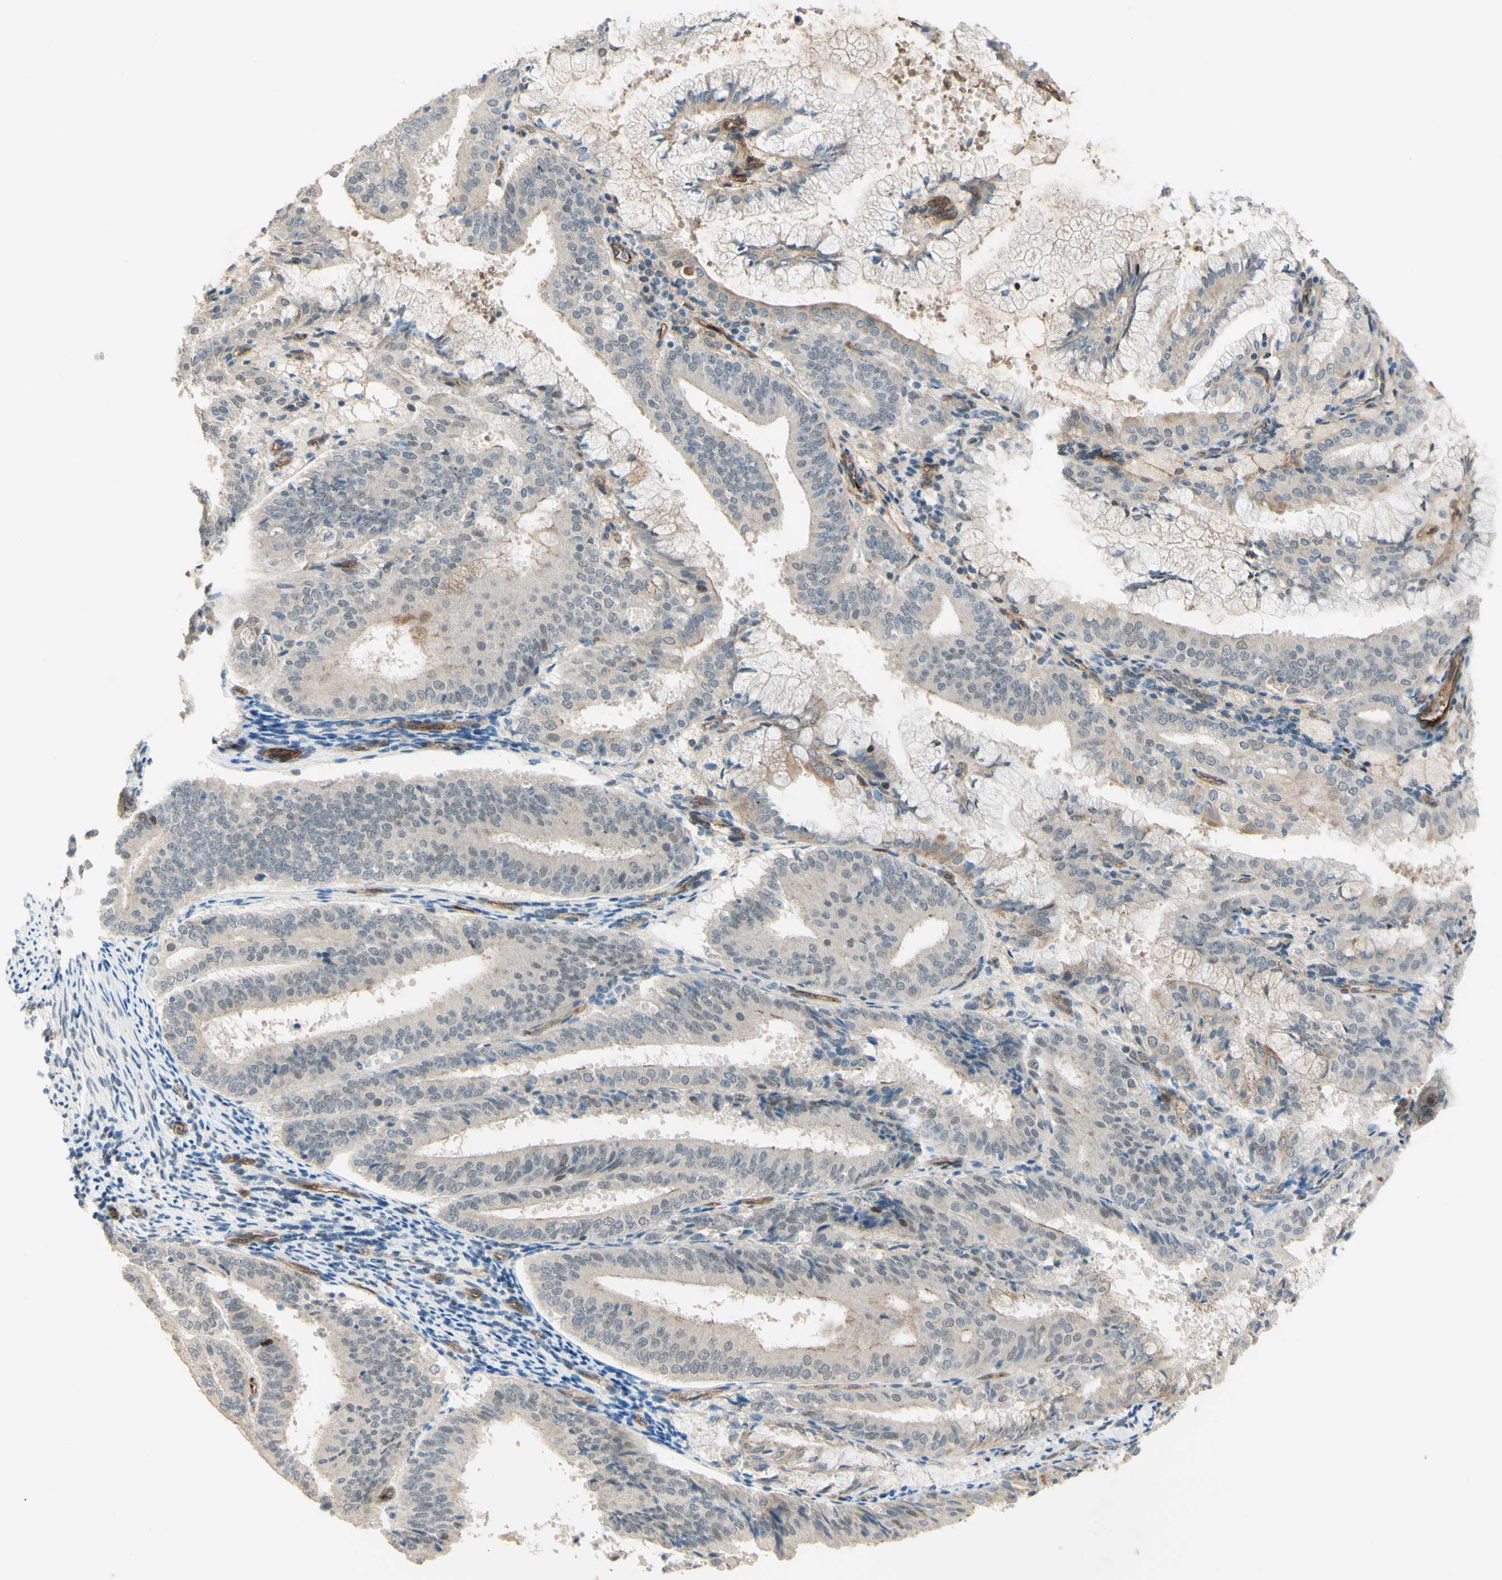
{"staining": {"intensity": "moderate", "quantity": "<25%", "location": "cytoplasmic/membranous"}, "tissue": "endometrial cancer", "cell_type": "Tumor cells", "image_type": "cancer", "snomed": [{"axis": "morphology", "description": "Adenocarcinoma, NOS"}, {"axis": "topography", "description": "Endometrium"}], "caption": "Tumor cells demonstrate low levels of moderate cytoplasmic/membranous staining in about <25% of cells in human endometrial adenocarcinoma.", "gene": "ANGPT2", "patient": {"sex": "female", "age": 63}}